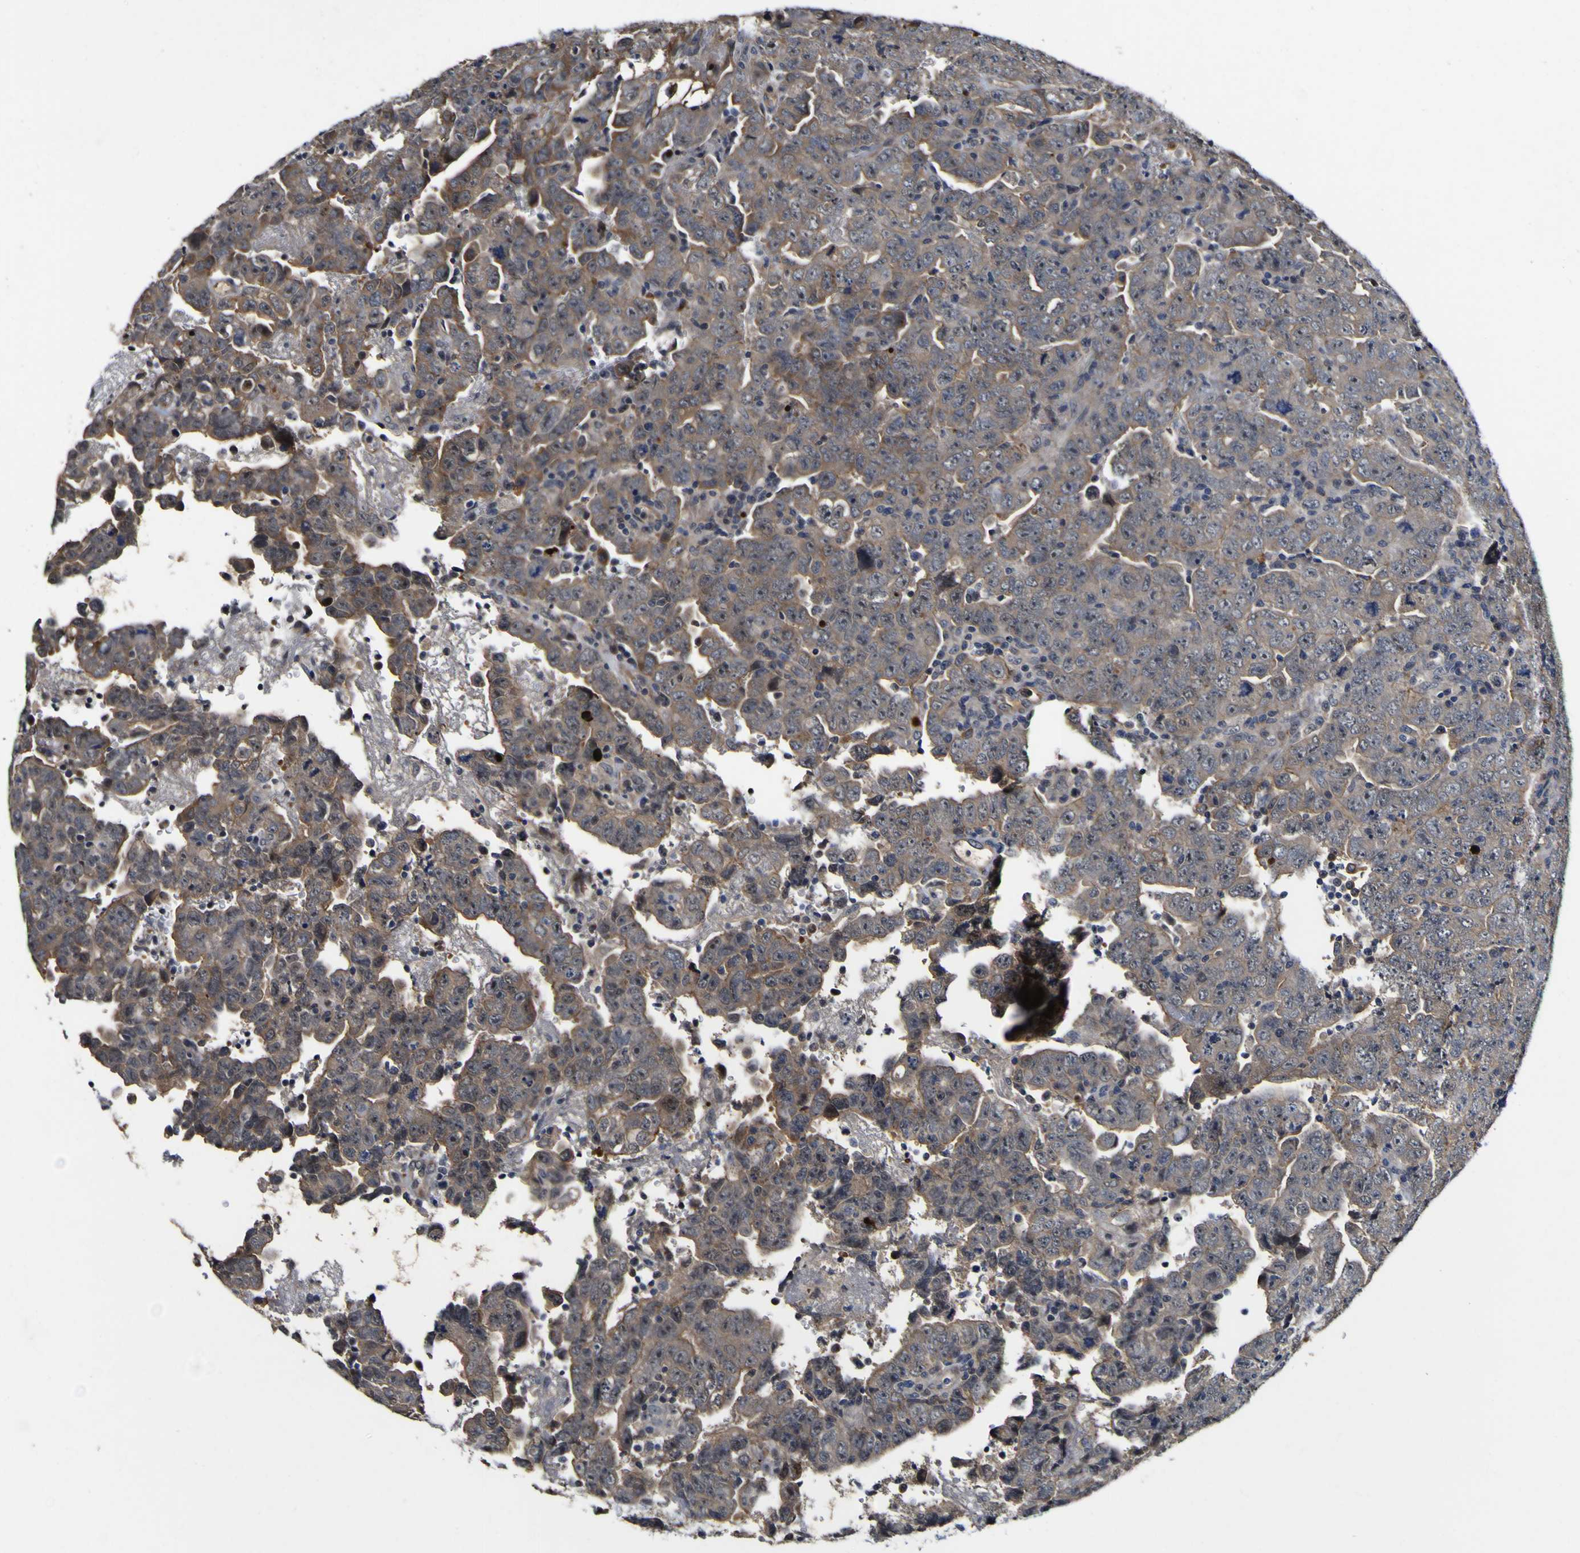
{"staining": {"intensity": "weak", "quantity": ">75%", "location": "cytoplasmic/membranous"}, "tissue": "testis cancer", "cell_type": "Tumor cells", "image_type": "cancer", "snomed": [{"axis": "morphology", "description": "Carcinoma, Embryonal, NOS"}, {"axis": "topography", "description": "Testis"}], "caption": "Immunohistochemistry (IHC) (DAB (3,3'-diaminobenzidine)) staining of human testis cancer (embryonal carcinoma) demonstrates weak cytoplasmic/membranous protein staining in about >75% of tumor cells.", "gene": "CCL2", "patient": {"sex": "male", "age": 28}}